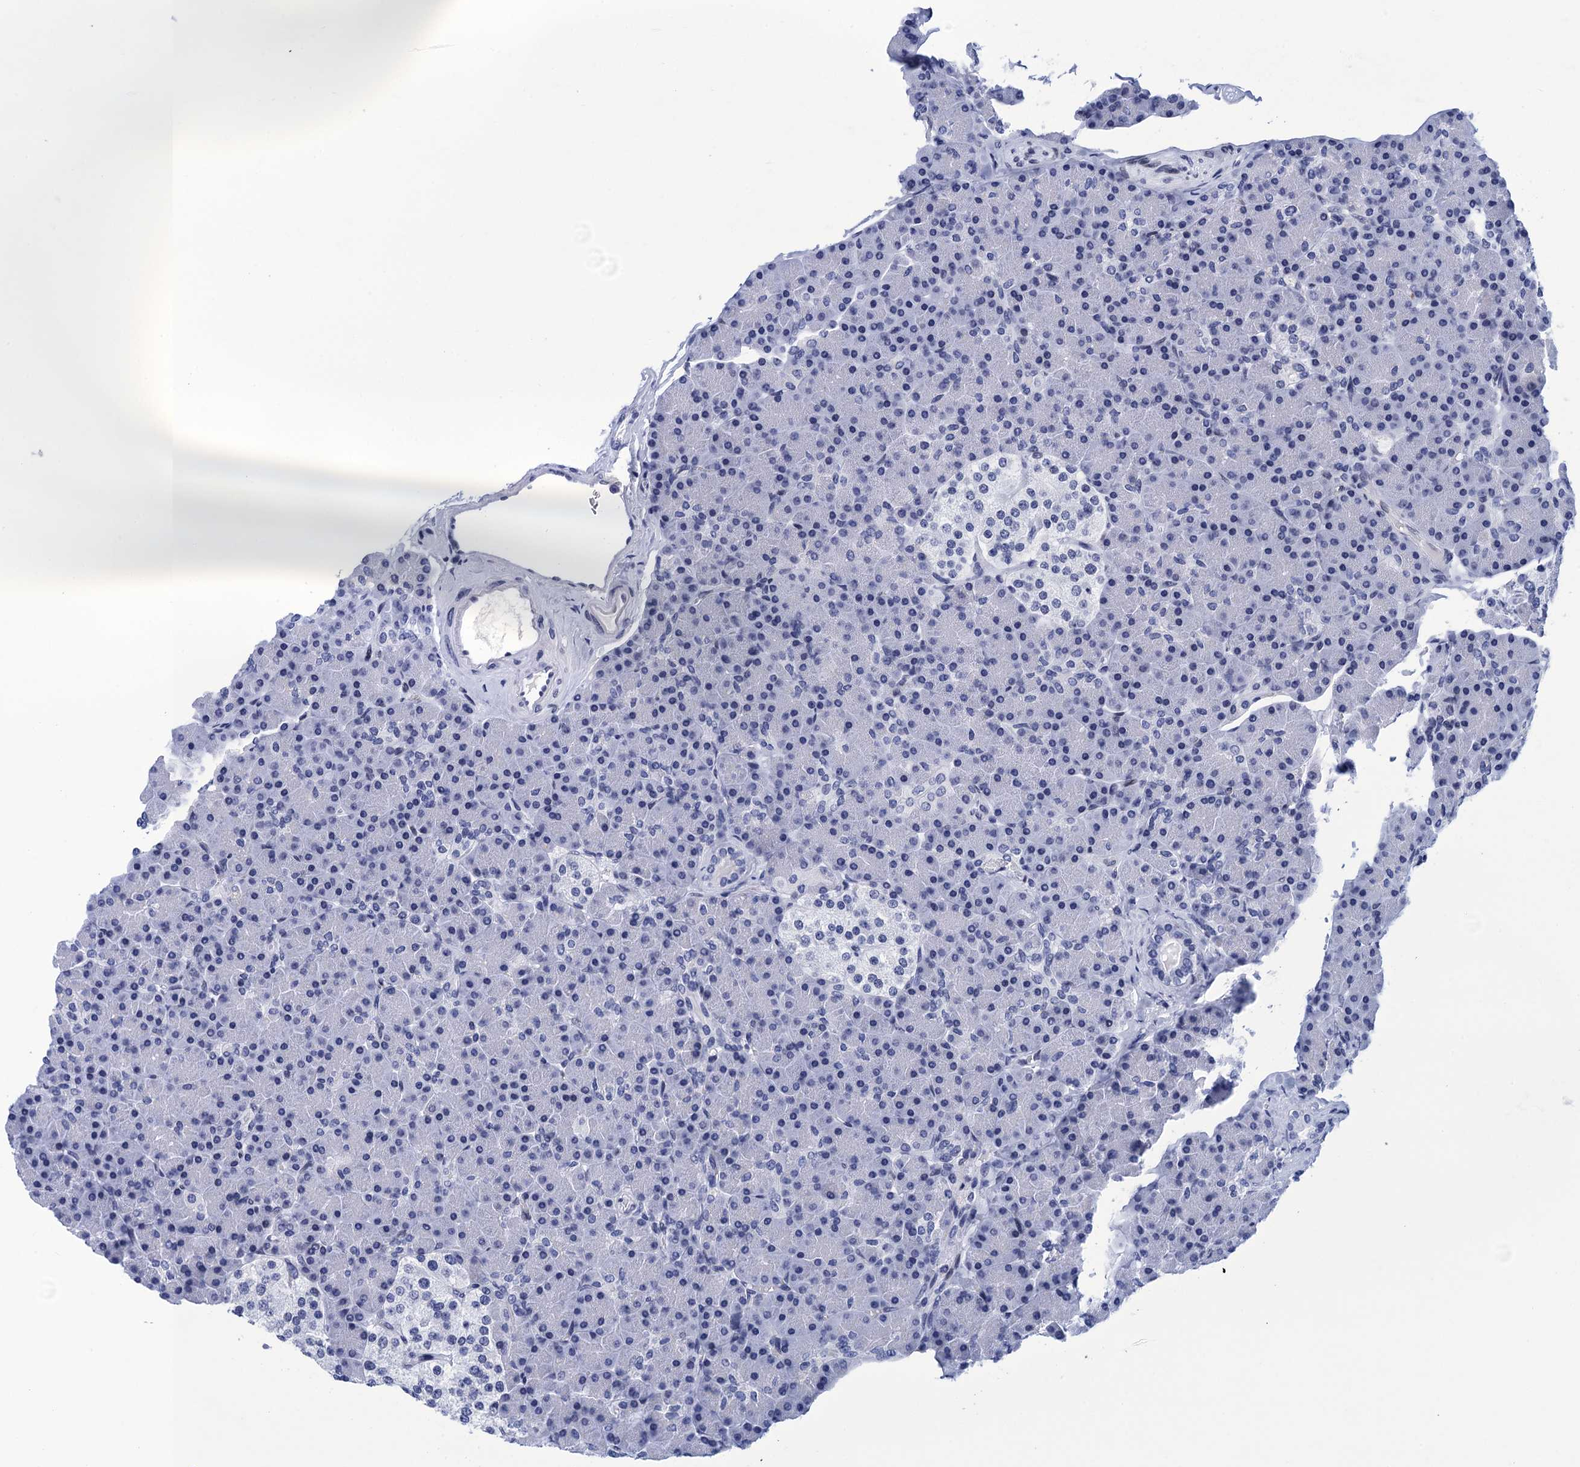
{"staining": {"intensity": "negative", "quantity": "none", "location": "none"}, "tissue": "pancreas", "cell_type": "Exocrine glandular cells", "image_type": "normal", "snomed": [{"axis": "morphology", "description": "Normal tissue, NOS"}, {"axis": "topography", "description": "Pancreas"}], "caption": "This is an immunohistochemistry micrograph of unremarkable human pancreas. There is no staining in exocrine glandular cells.", "gene": "METTL25", "patient": {"sex": "female", "age": 43}}